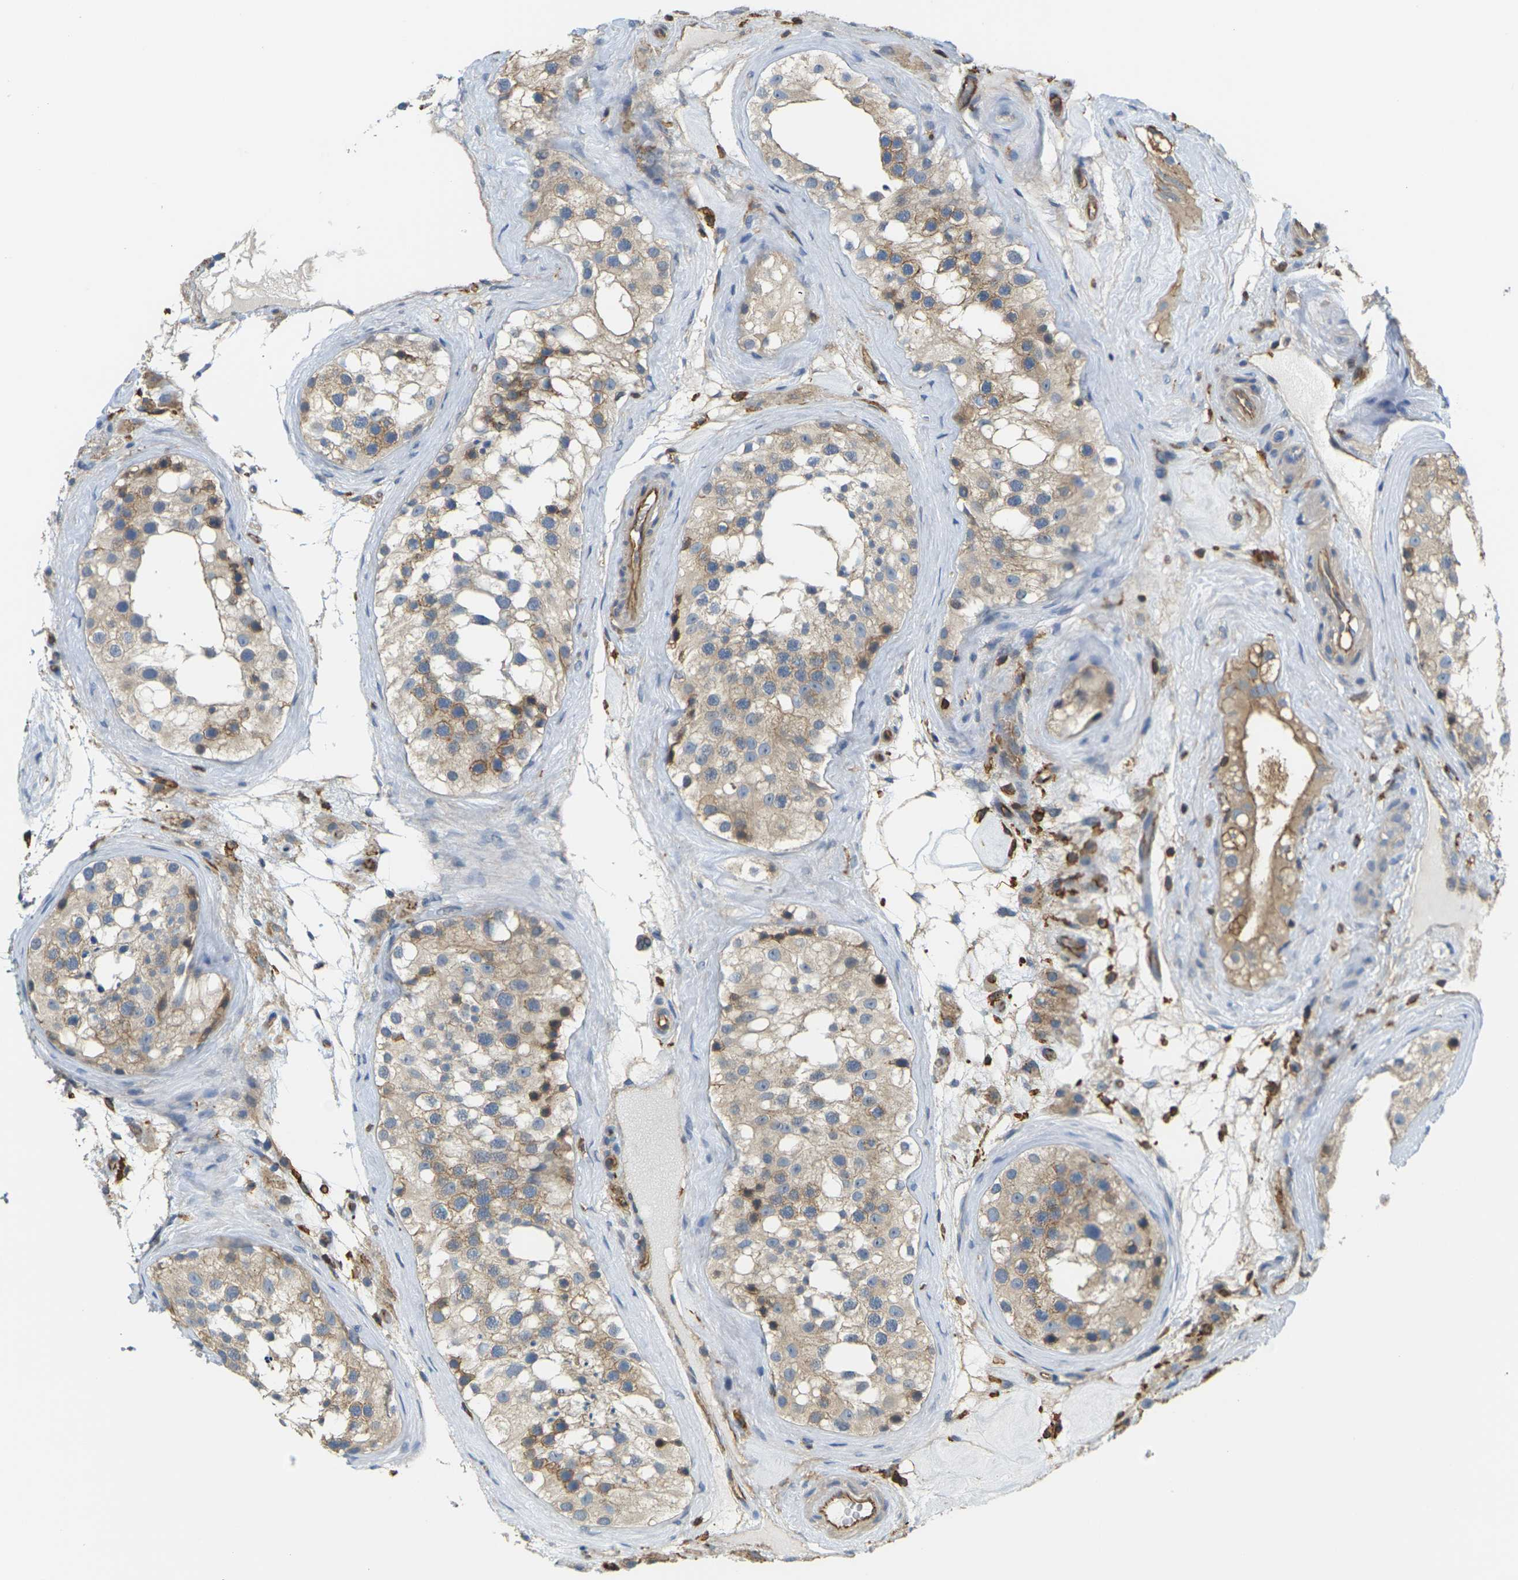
{"staining": {"intensity": "weak", "quantity": ">75%", "location": "cytoplasmic/membranous"}, "tissue": "testis", "cell_type": "Cells in seminiferous ducts", "image_type": "normal", "snomed": [{"axis": "morphology", "description": "Normal tissue, NOS"}, {"axis": "morphology", "description": "Seminoma, NOS"}, {"axis": "topography", "description": "Testis"}], "caption": "This histopathology image demonstrates normal testis stained with immunohistochemistry to label a protein in brown. The cytoplasmic/membranous of cells in seminiferous ducts show weak positivity for the protein. Nuclei are counter-stained blue.", "gene": "IQGAP1", "patient": {"sex": "male", "age": 71}}